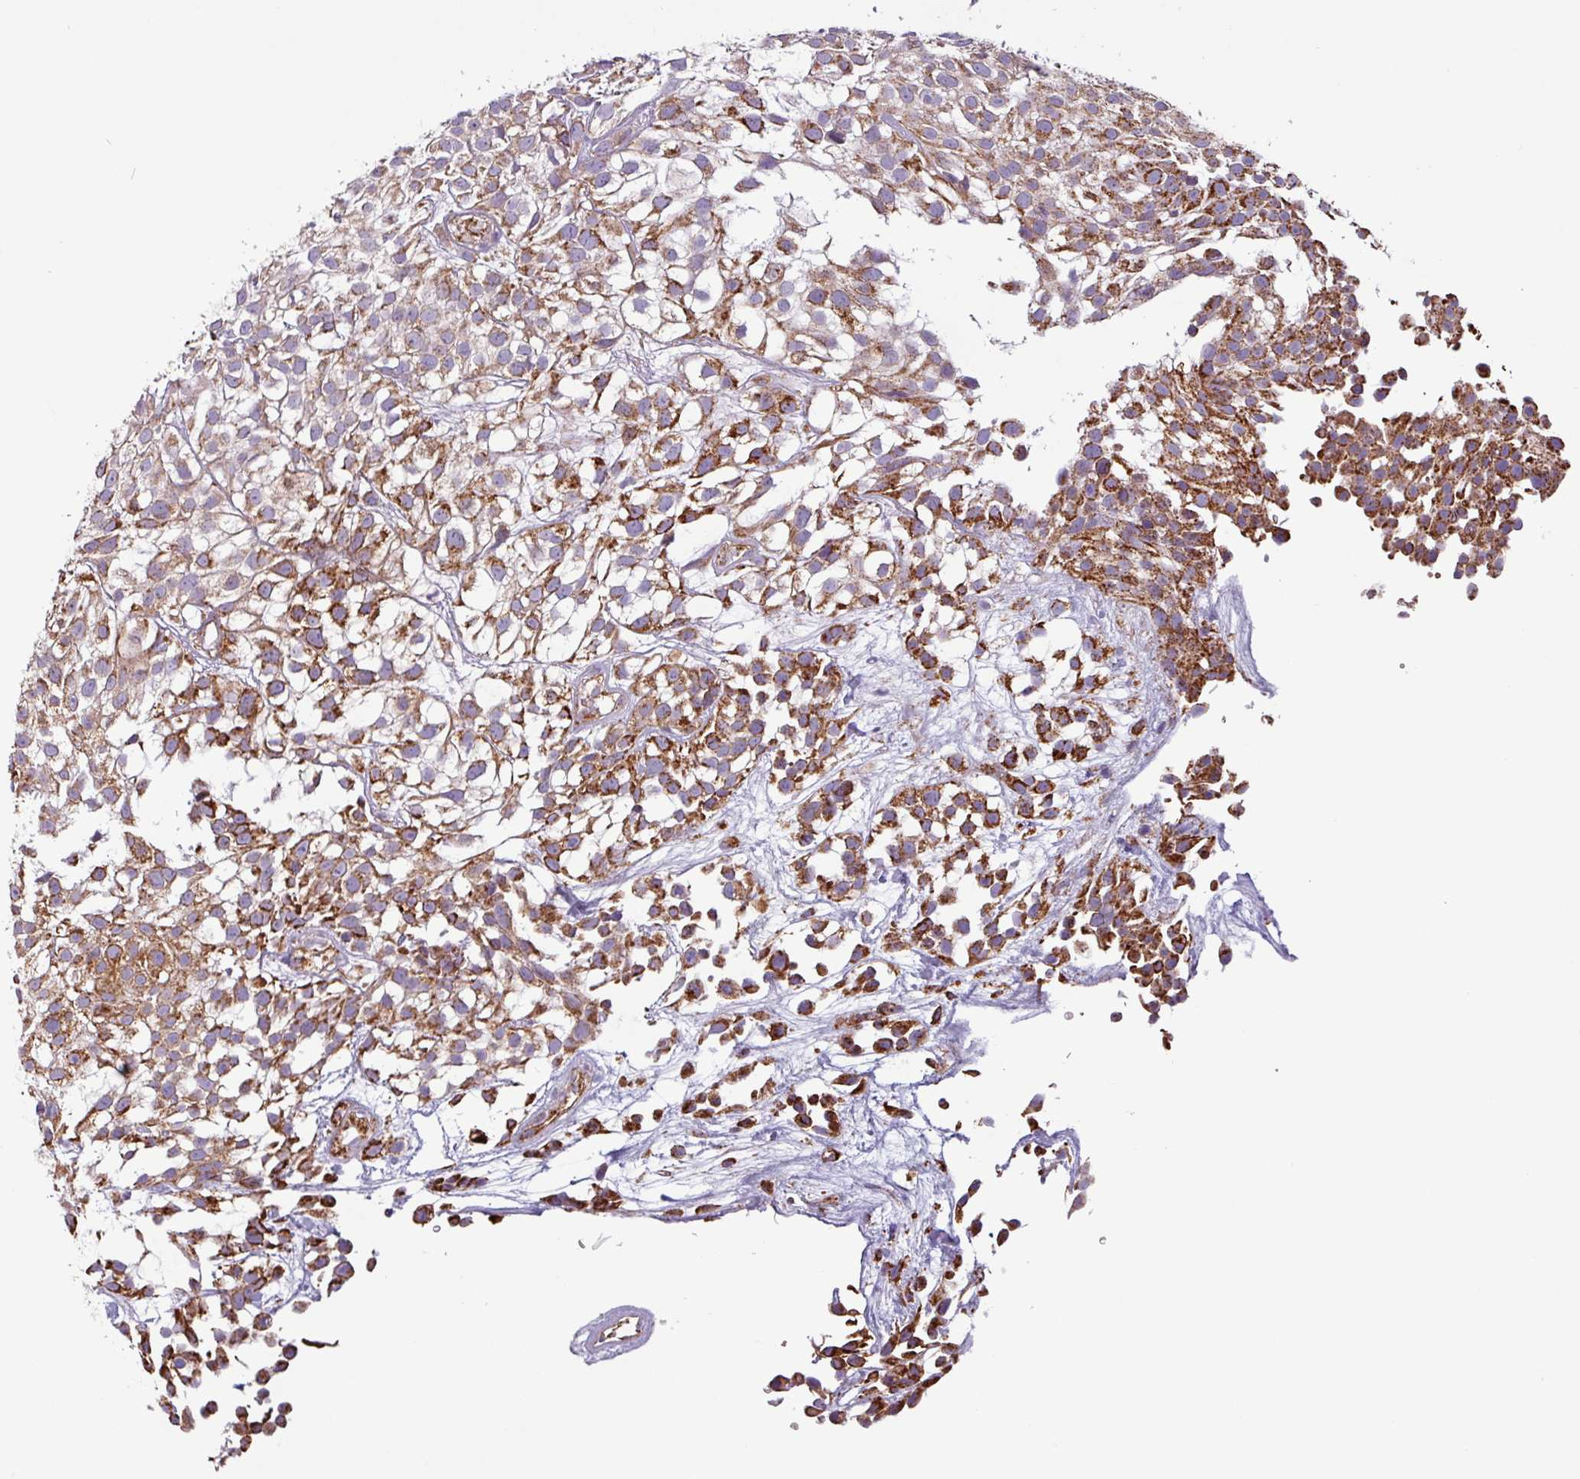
{"staining": {"intensity": "moderate", "quantity": ">75%", "location": "cytoplasmic/membranous"}, "tissue": "urothelial cancer", "cell_type": "Tumor cells", "image_type": "cancer", "snomed": [{"axis": "morphology", "description": "Urothelial carcinoma, High grade"}, {"axis": "topography", "description": "Urinary bladder"}], "caption": "Tumor cells display medium levels of moderate cytoplasmic/membranous staining in approximately >75% of cells in human urothelial cancer.", "gene": "CAMK1", "patient": {"sex": "male", "age": 56}}